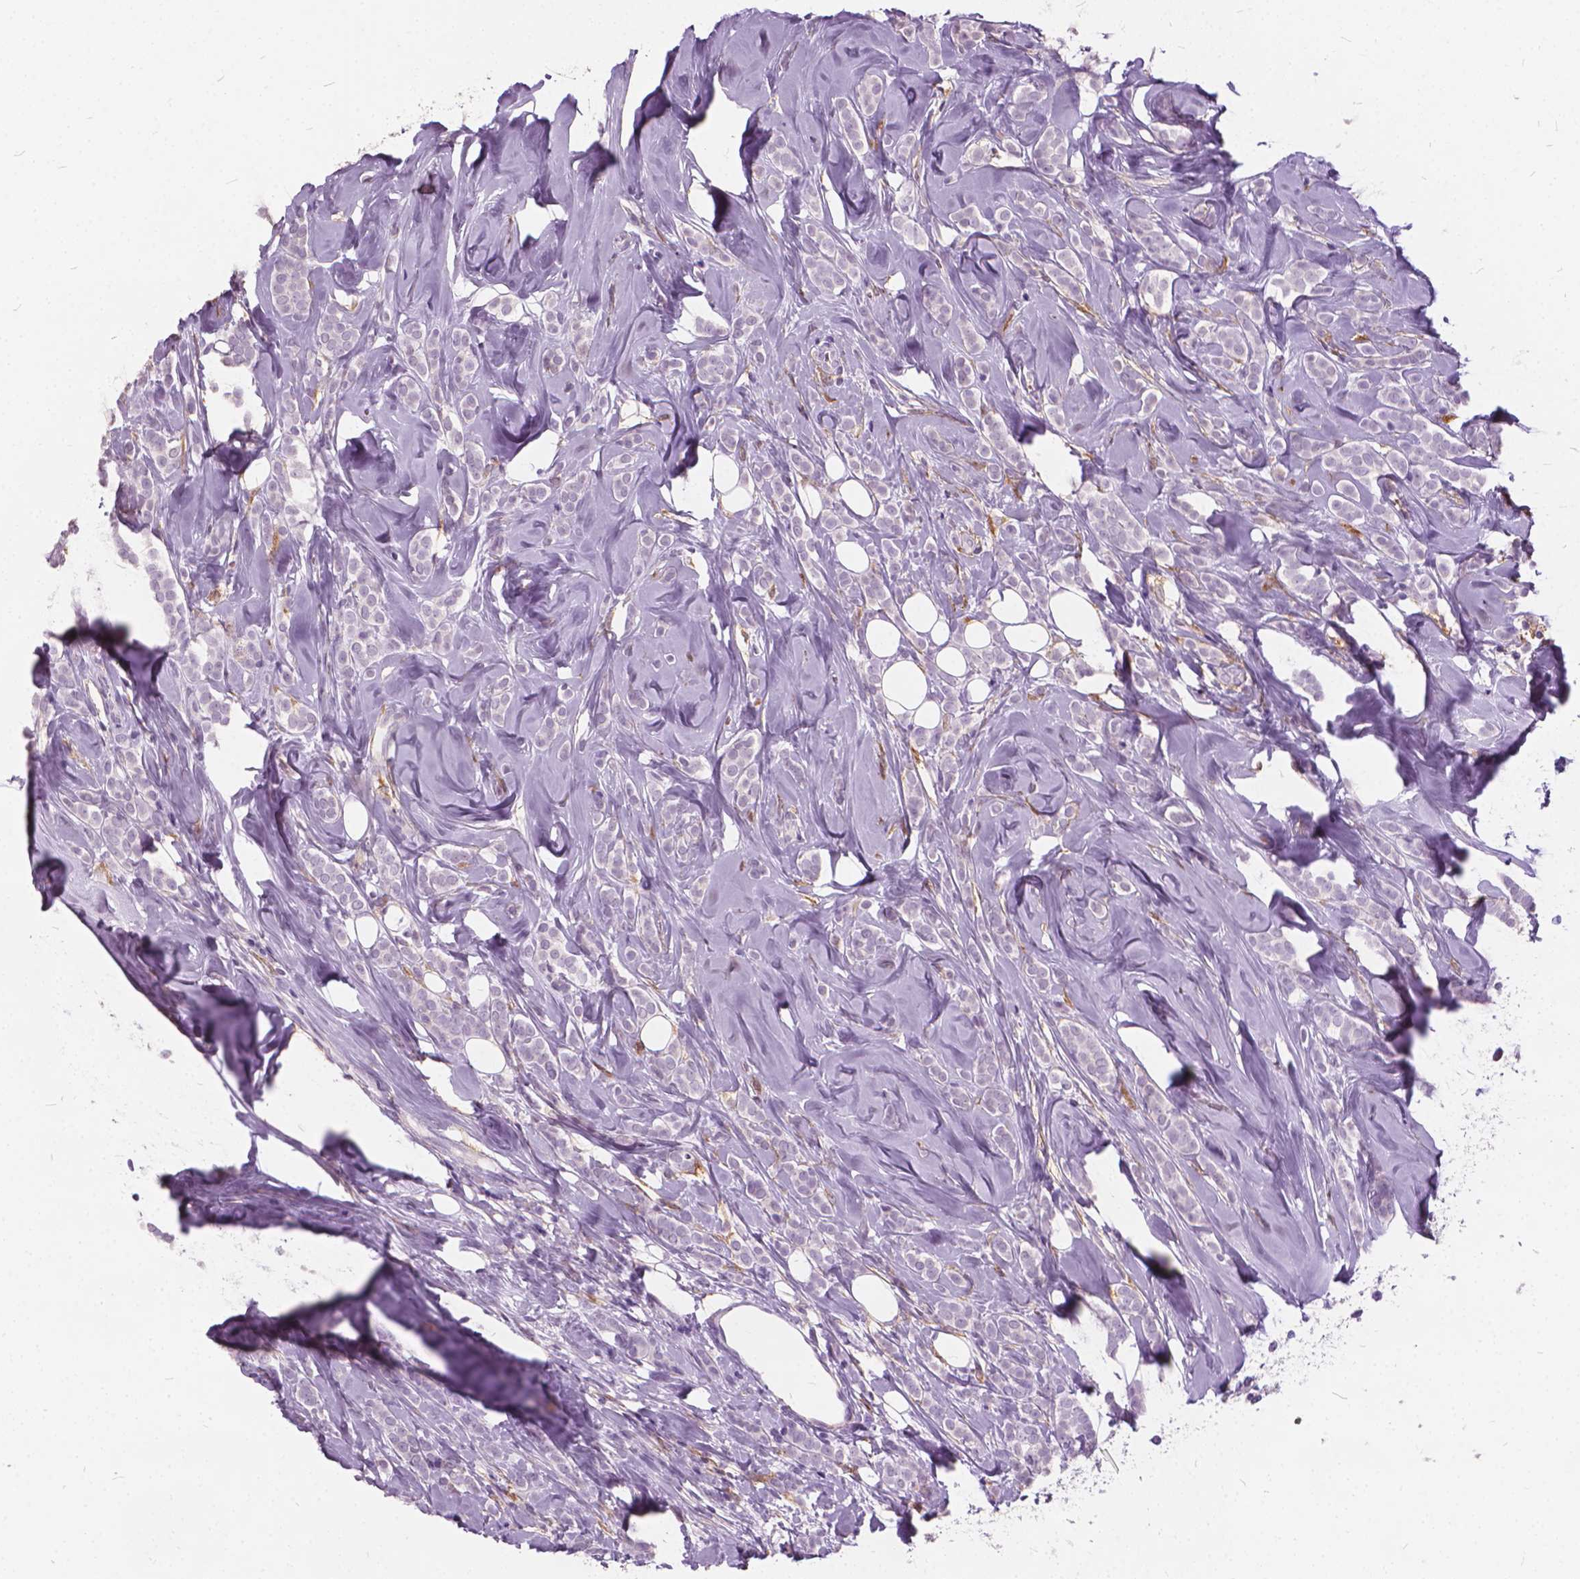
{"staining": {"intensity": "negative", "quantity": "none", "location": "none"}, "tissue": "breast cancer", "cell_type": "Tumor cells", "image_type": "cancer", "snomed": [{"axis": "morphology", "description": "Lobular carcinoma"}, {"axis": "topography", "description": "Breast"}], "caption": "An image of lobular carcinoma (breast) stained for a protein reveals no brown staining in tumor cells.", "gene": "DNM1", "patient": {"sex": "female", "age": 49}}